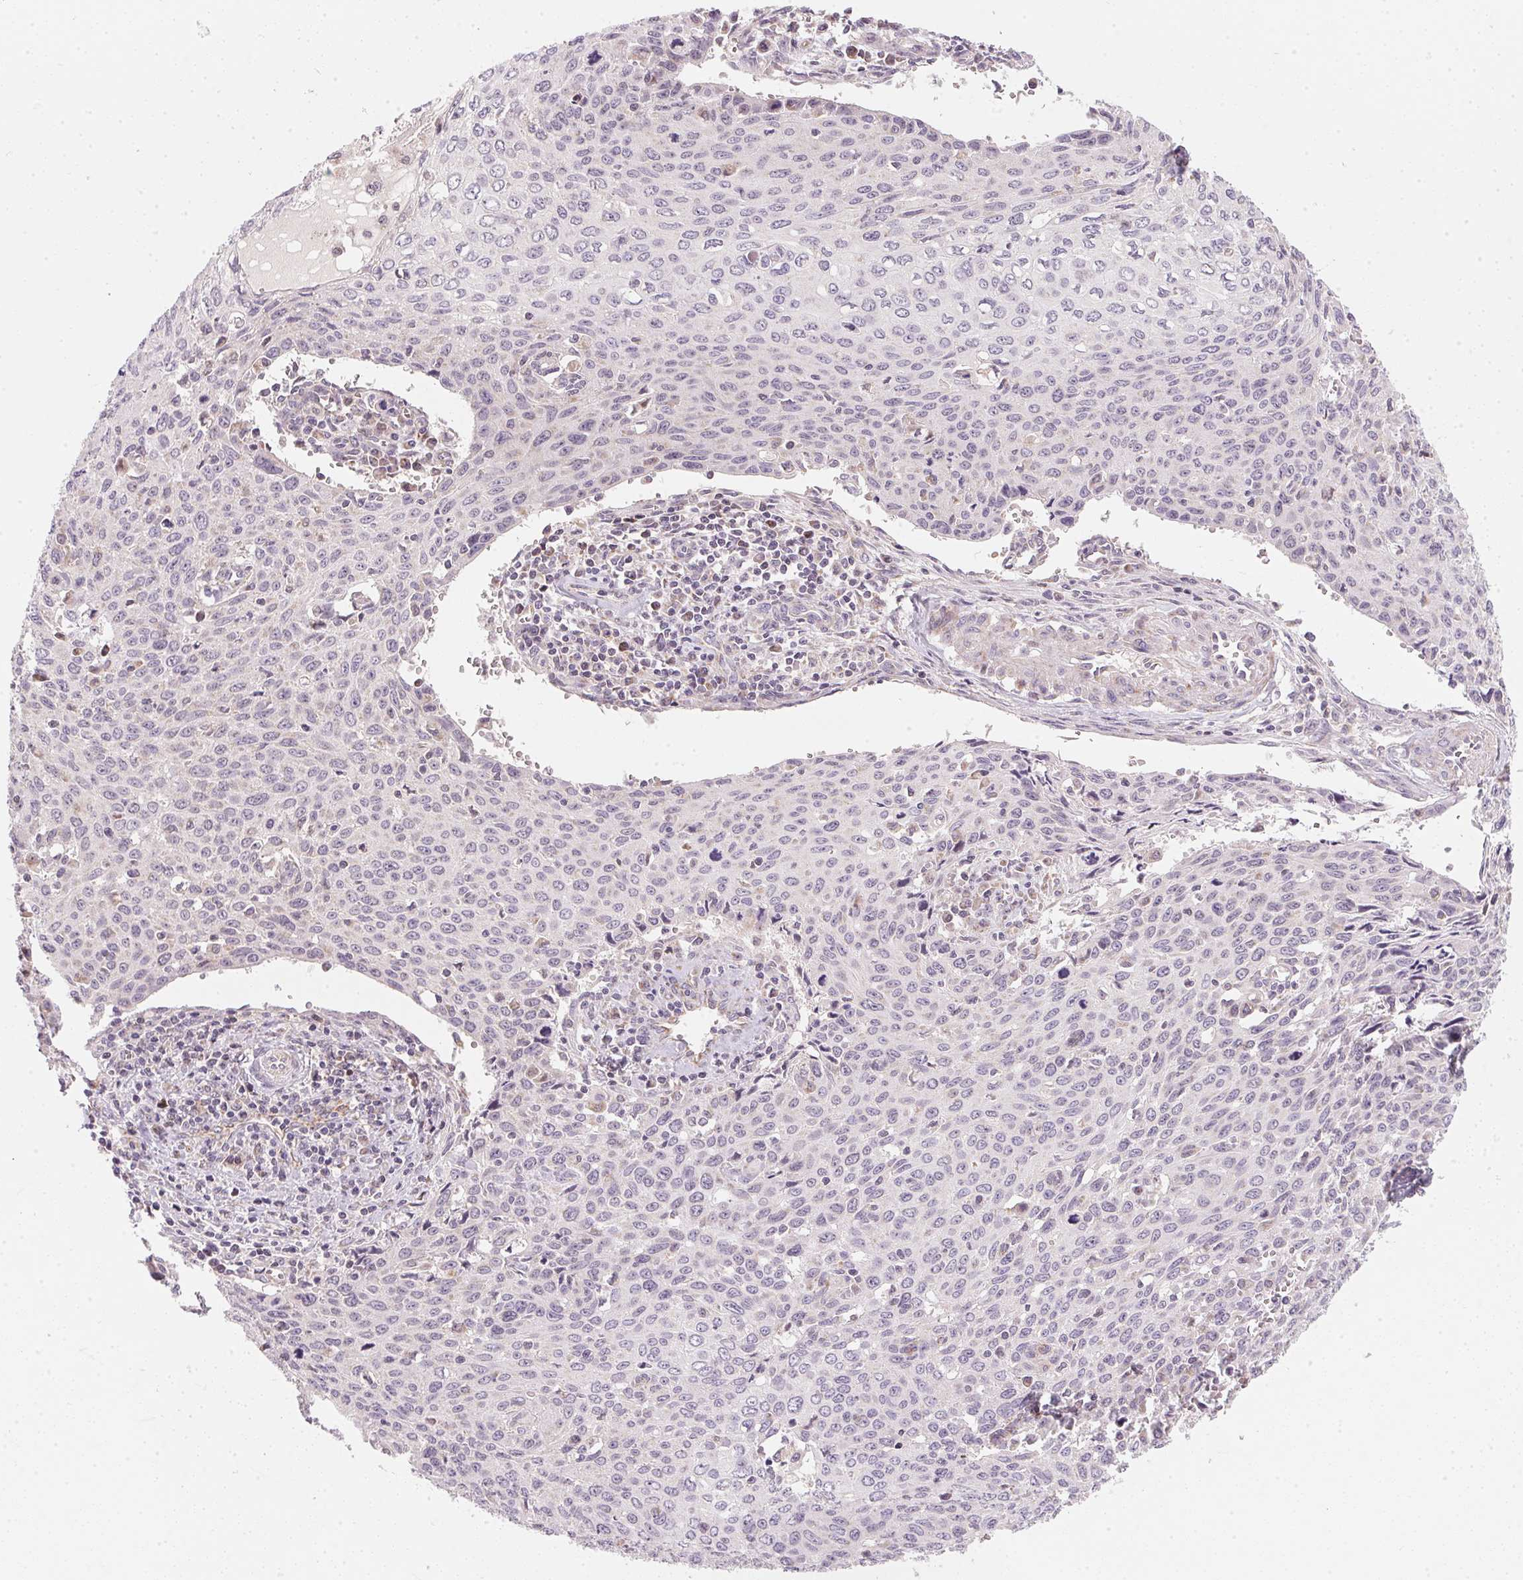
{"staining": {"intensity": "negative", "quantity": "none", "location": "none"}, "tissue": "cervical cancer", "cell_type": "Tumor cells", "image_type": "cancer", "snomed": [{"axis": "morphology", "description": "Squamous cell carcinoma, NOS"}, {"axis": "topography", "description": "Cervix"}], "caption": "Tumor cells show no significant protein expression in cervical cancer (squamous cell carcinoma). (Stains: DAB immunohistochemistry with hematoxylin counter stain, Microscopy: brightfield microscopy at high magnification).", "gene": "COQ7", "patient": {"sex": "female", "age": 38}}